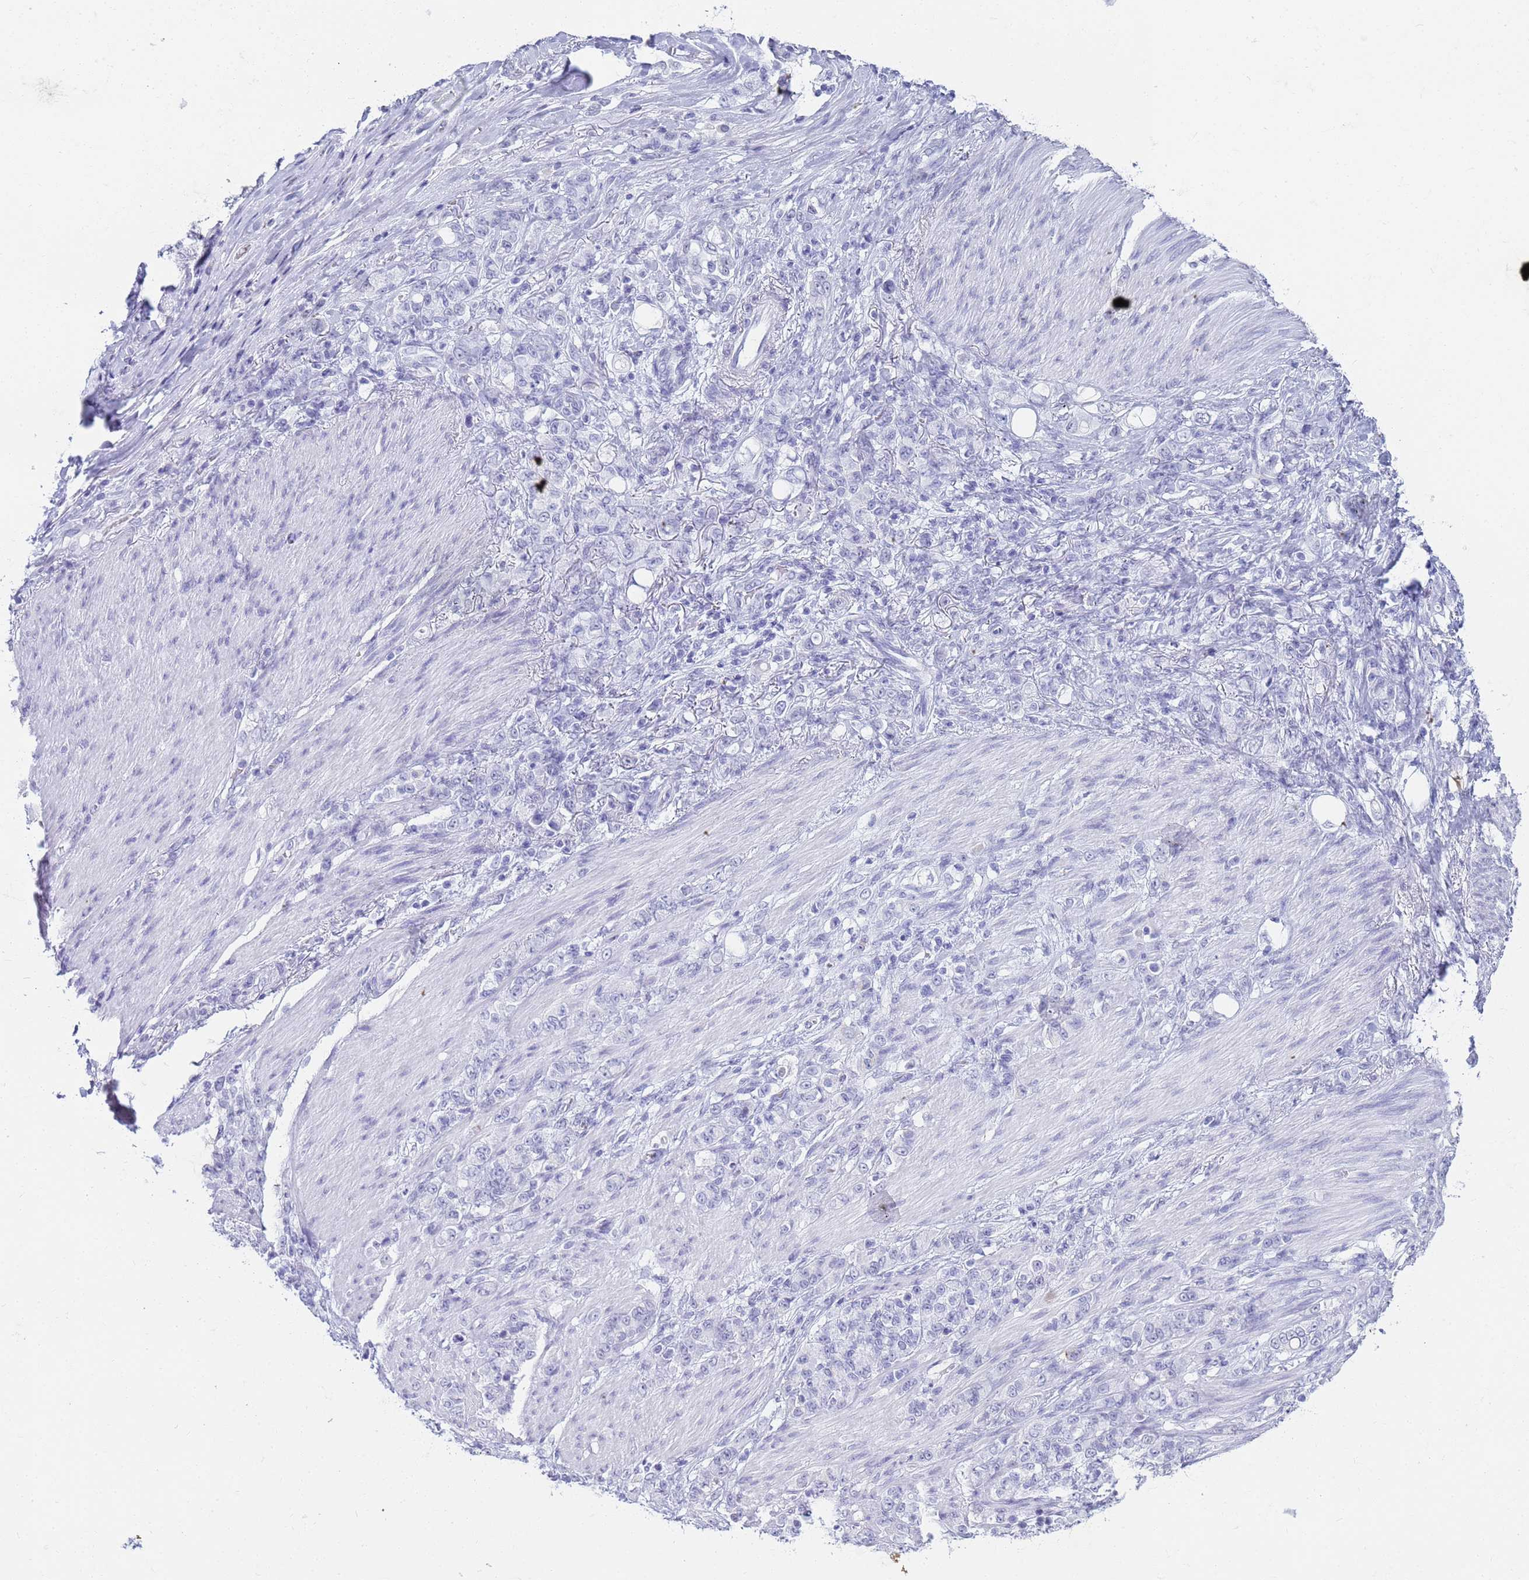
{"staining": {"intensity": "negative", "quantity": "none", "location": "none"}, "tissue": "stomach cancer", "cell_type": "Tumor cells", "image_type": "cancer", "snomed": [{"axis": "morphology", "description": "Adenocarcinoma, NOS"}, {"axis": "topography", "description": "Stomach"}], "caption": "High power microscopy photomicrograph of an immunohistochemistry histopathology image of stomach adenocarcinoma, revealing no significant staining in tumor cells.", "gene": "SLC7A9", "patient": {"sex": "female", "age": 79}}